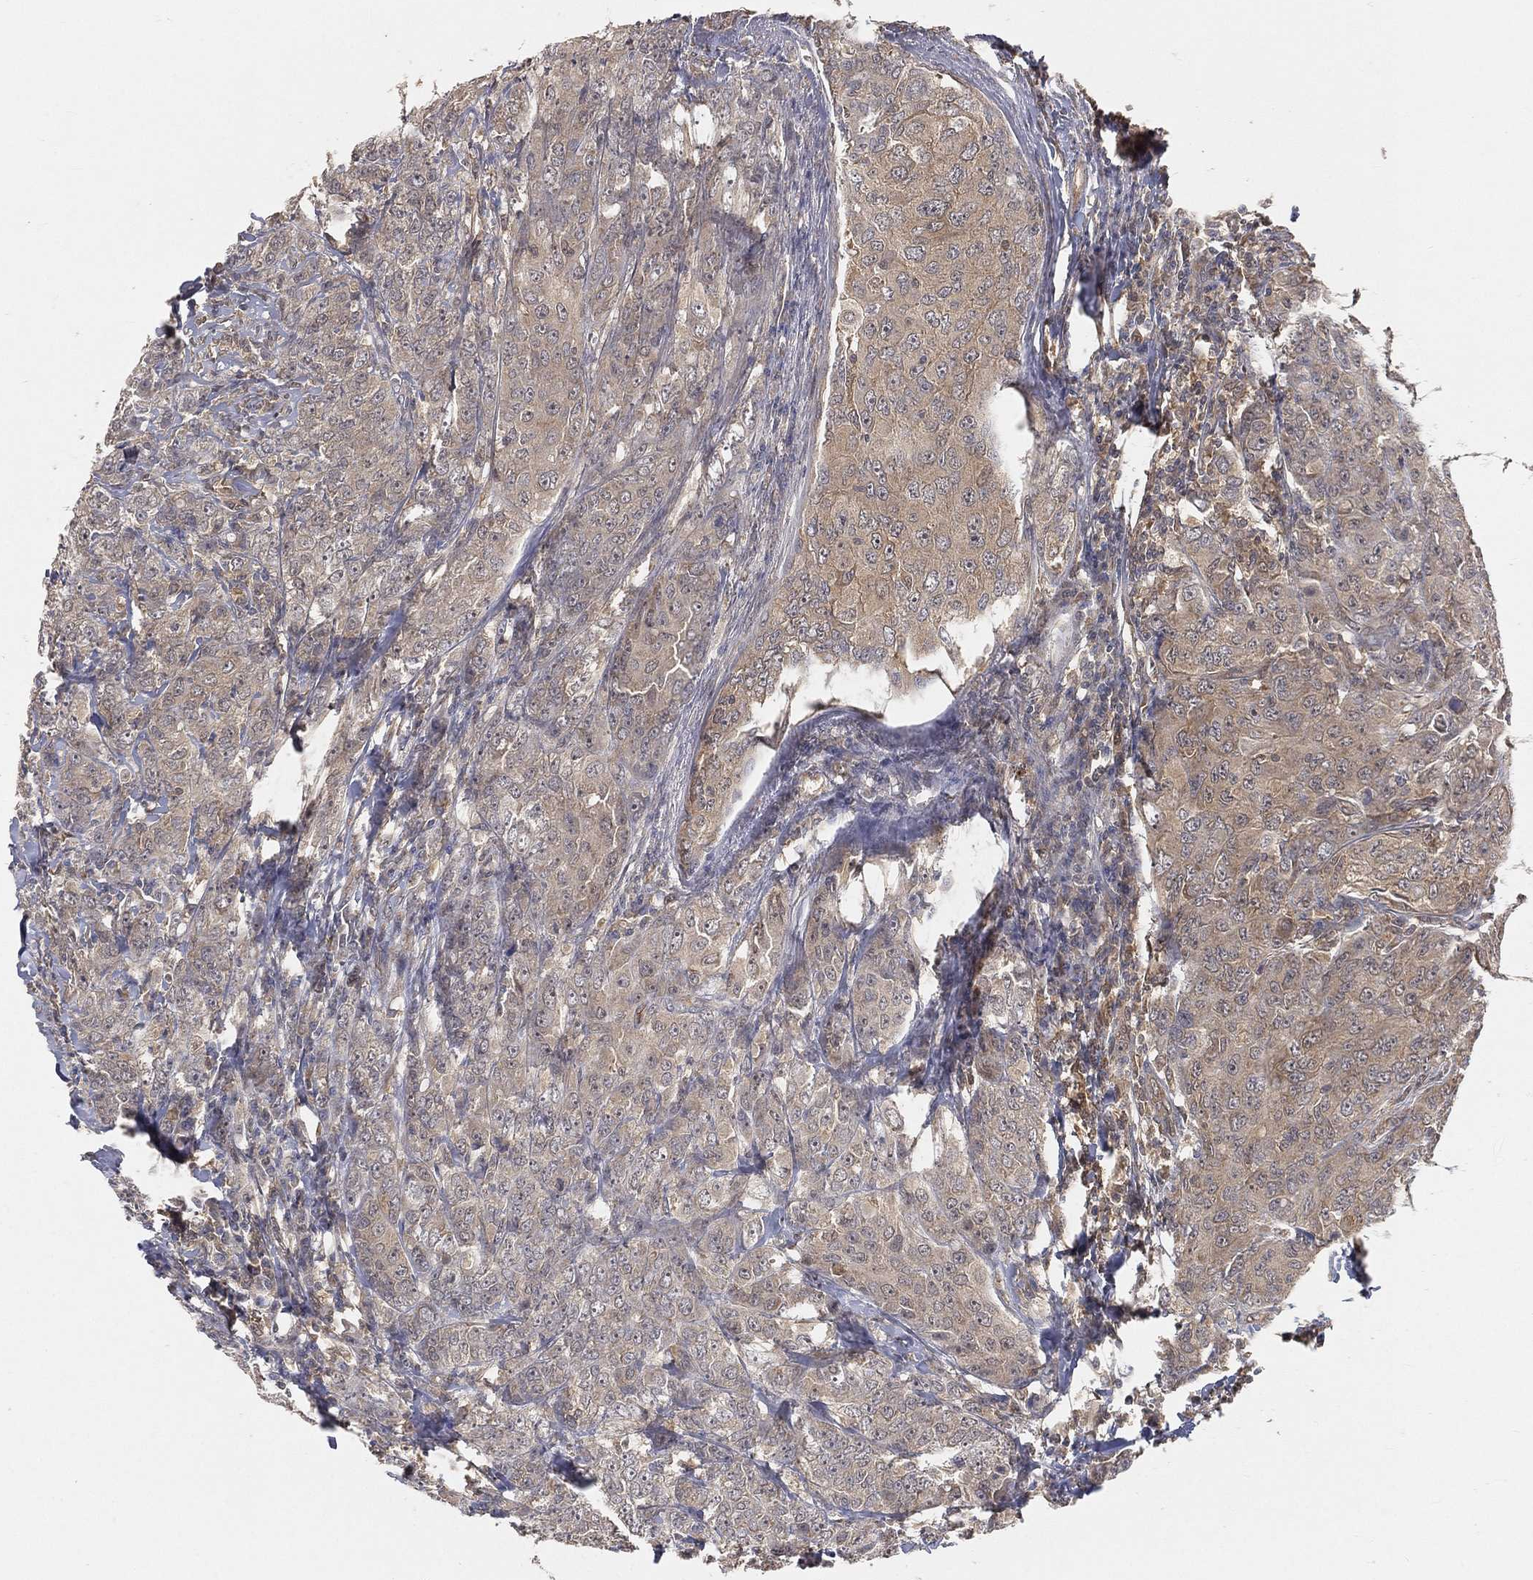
{"staining": {"intensity": "weak", "quantity": "<25%", "location": "cytoplasmic/membranous"}, "tissue": "breast cancer", "cell_type": "Tumor cells", "image_type": "cancer", "snomed": [{"axis": "morphology", "description": "Duct carcinoma"}, {"axis": "topography", "description": "Breast"}], "caption": "High power microscopy photomicrograph of an IHC image of breast cancer (invasive ductal carcinoma), revealing no significant positivity in tumor cells. (DAB immunohistochemistry, high magnification).", "gene": "MAPK1", "patient": {"sex": "female", "age": 43}}